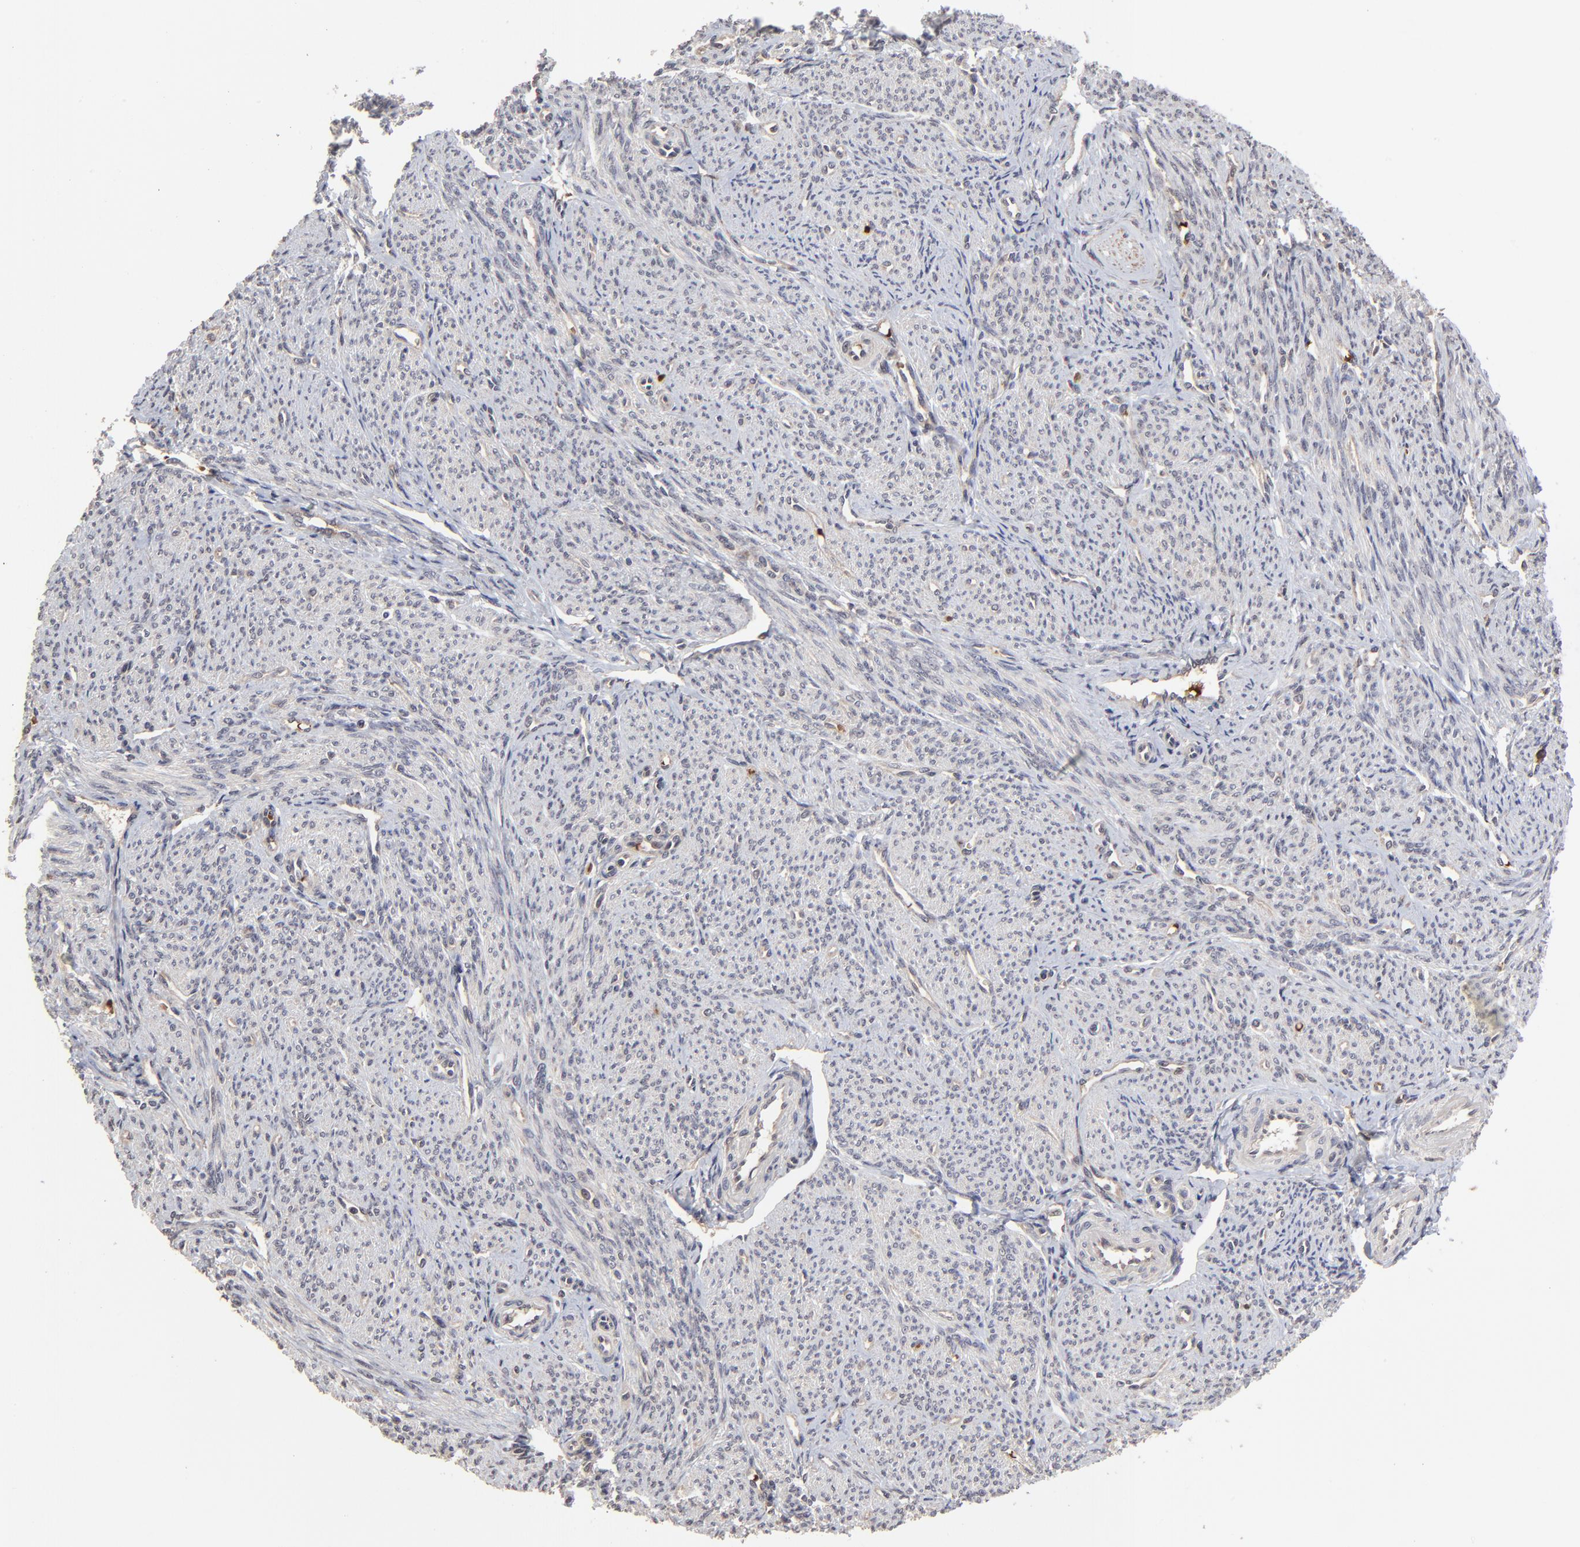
{"staining": {"intensity": "negative", "quantity": "none", "location": "none"}, "tissue": "smooth muscle", "cell_type": "Smooth muscle cells", "image_type": "normal", "snomed": [{"axis": "morphology", "description": "Normal tissue, NOS"}, {"axis": "topography", "description": "Smooth muscle"}], "caption": "Immunohistochemistry photomicrograph of benign smooth muscle stained for a protein (brown), which shows no expression in smooth muscle cells.", "gene": "FRMD8", "patient": {"sex": "female", "age": 65}}